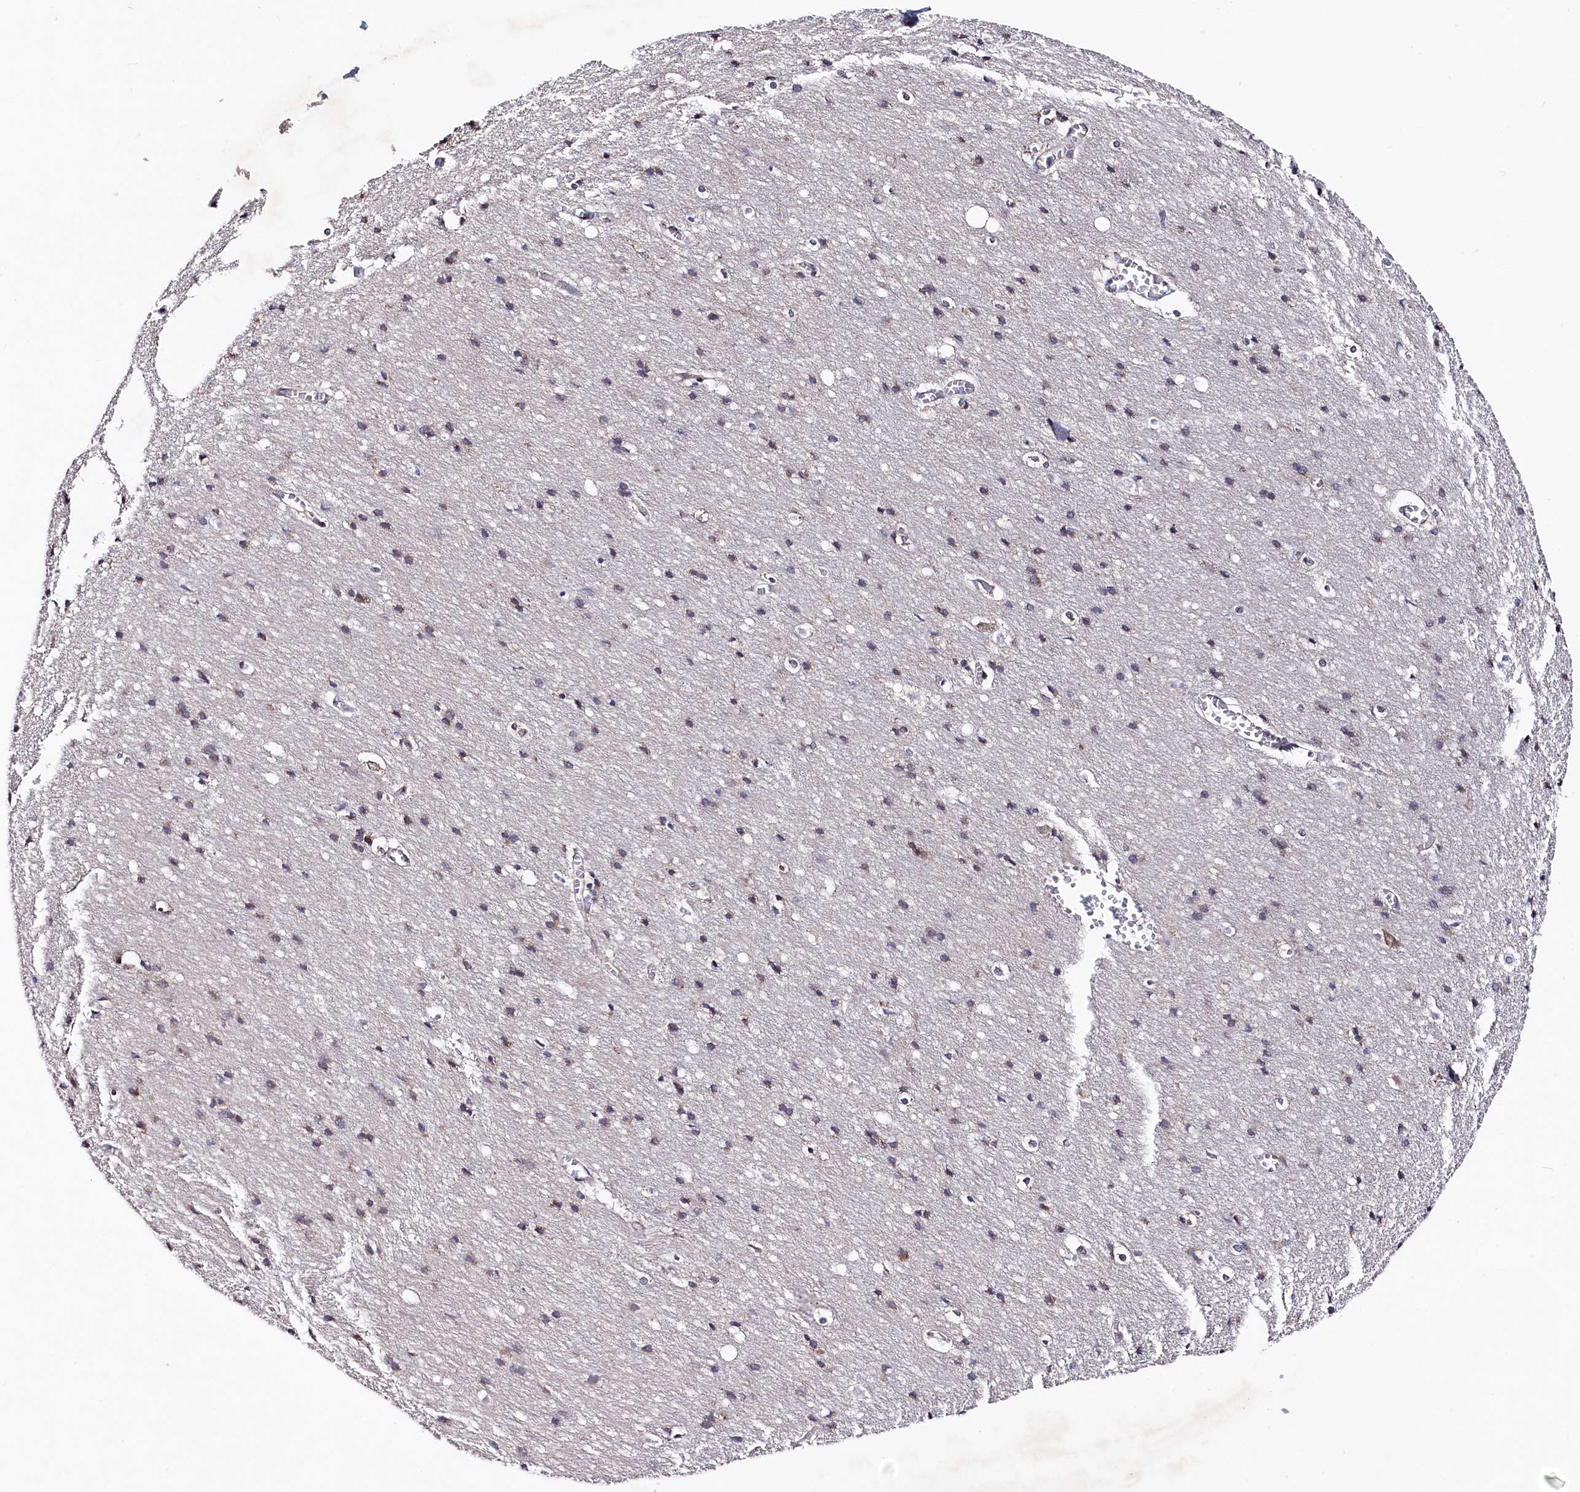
{"staining": {"intensity": "weak", "quantity": ">75%", "location": "cytoplasmic/membranous"}, "tissue": "cerebral cortex", "cell_type": "Endothelial cells", "image_type": "normal", "snomed": [{"axis": "morphology", "description": "Normal tissue, NOS"}, {"axis": "topography", "description": "Cerebral cortex"}], "caption": "High-power microscopy captured an IHC micrograph of normal cerebral cortex, revealing weak cytoplasmic/membranous staining in approximately >75% of endothelial cells.", "gene": "CHCHD1", "patient": {"sex": "male", "age": 54}}